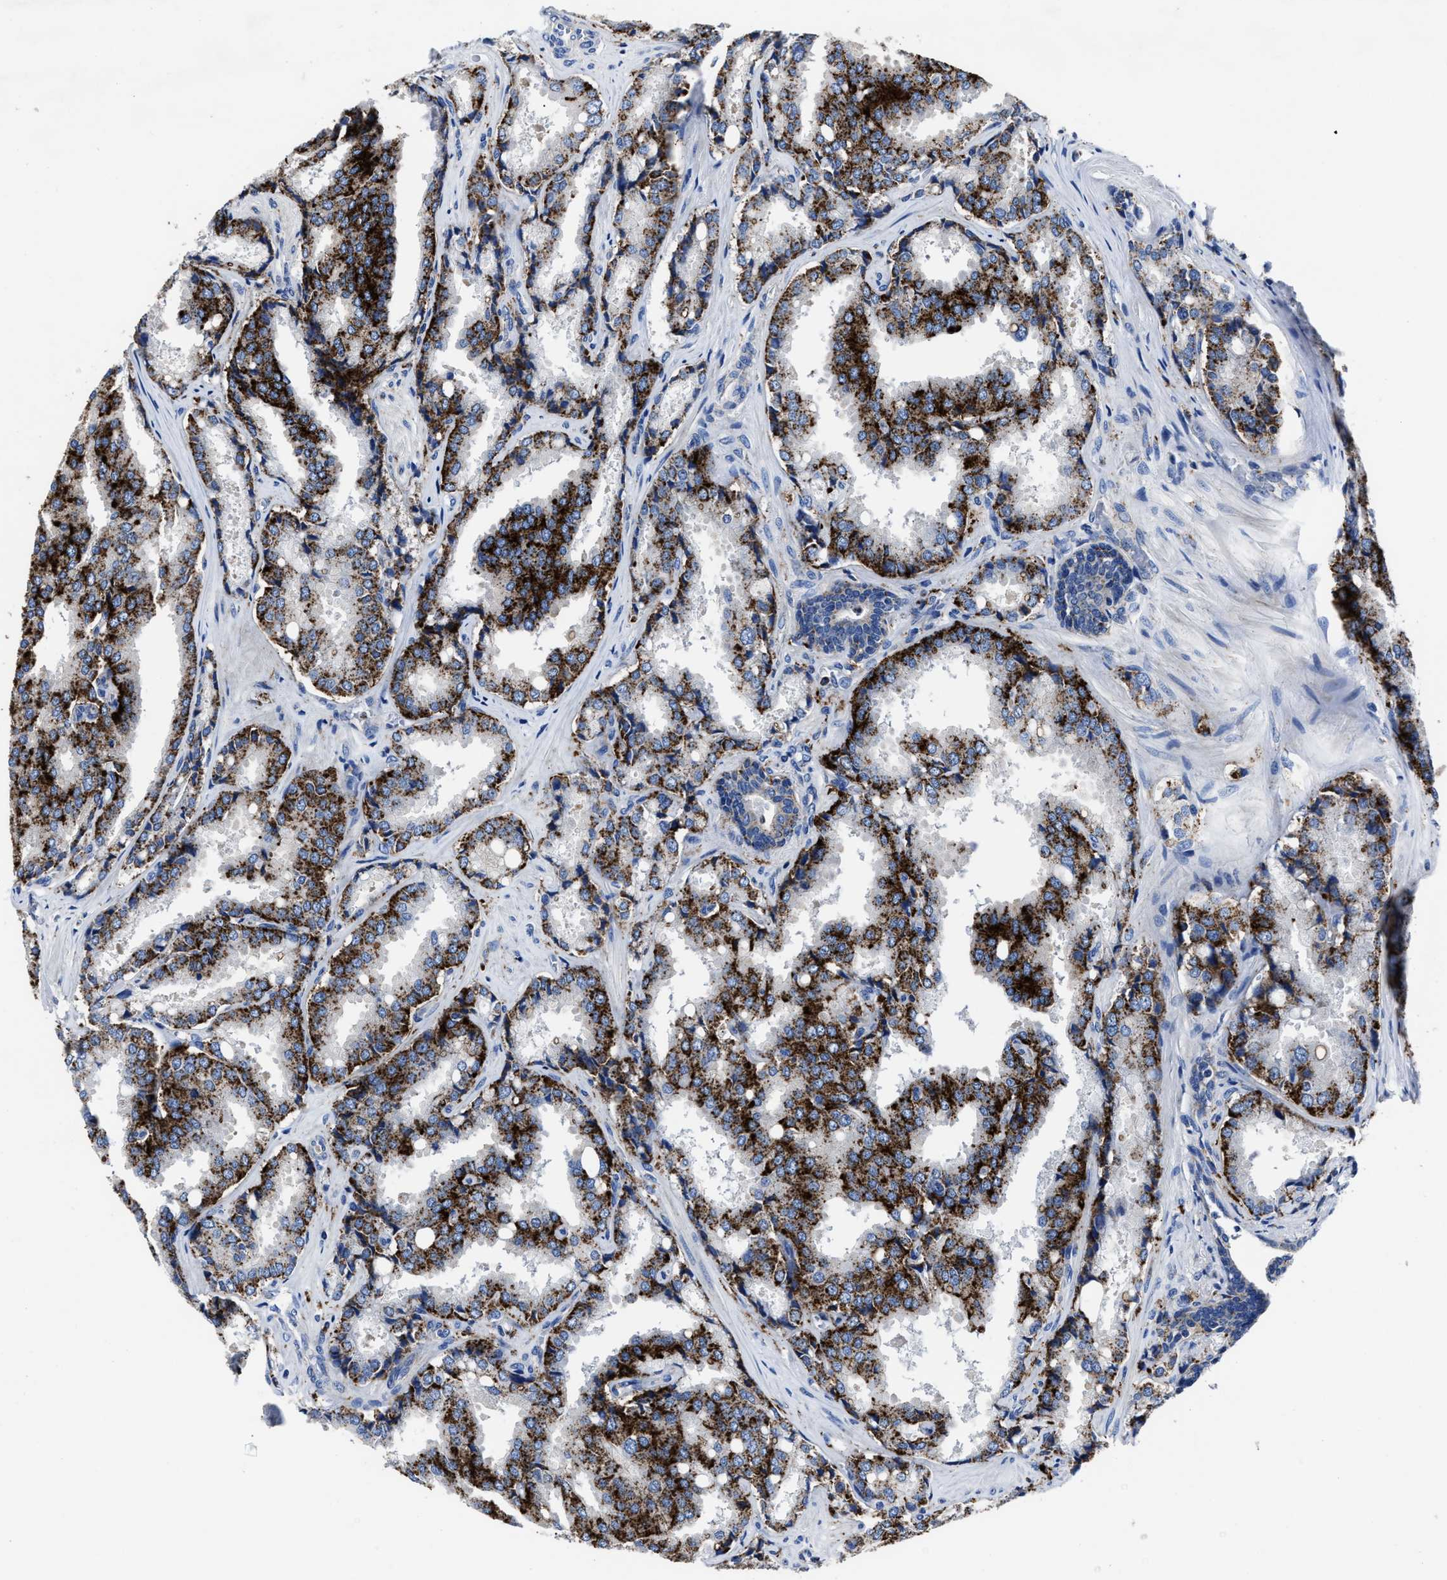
{"staining": {"intensity": "strong", "quantity": ">75%", "location": "cytoplasmic/membranous"}, "tissue": "prostate cancer", "cell_type": "Tumor cells", "image_type": "cancer", "snomed": [{"axis": "morphology", "description": "Adenocarcinoma, High grade"}, {"axis": "topography", "description": "Prostate"}], "caption": "Protein staining reveals strong cytoplasmic/membranous staining in approximately >75% of tumor cells in prostate cancer (high-grade adenocarcinoma).", "gene": "LAMTOR4", "patient": {"sex": "male", "age": 50}}